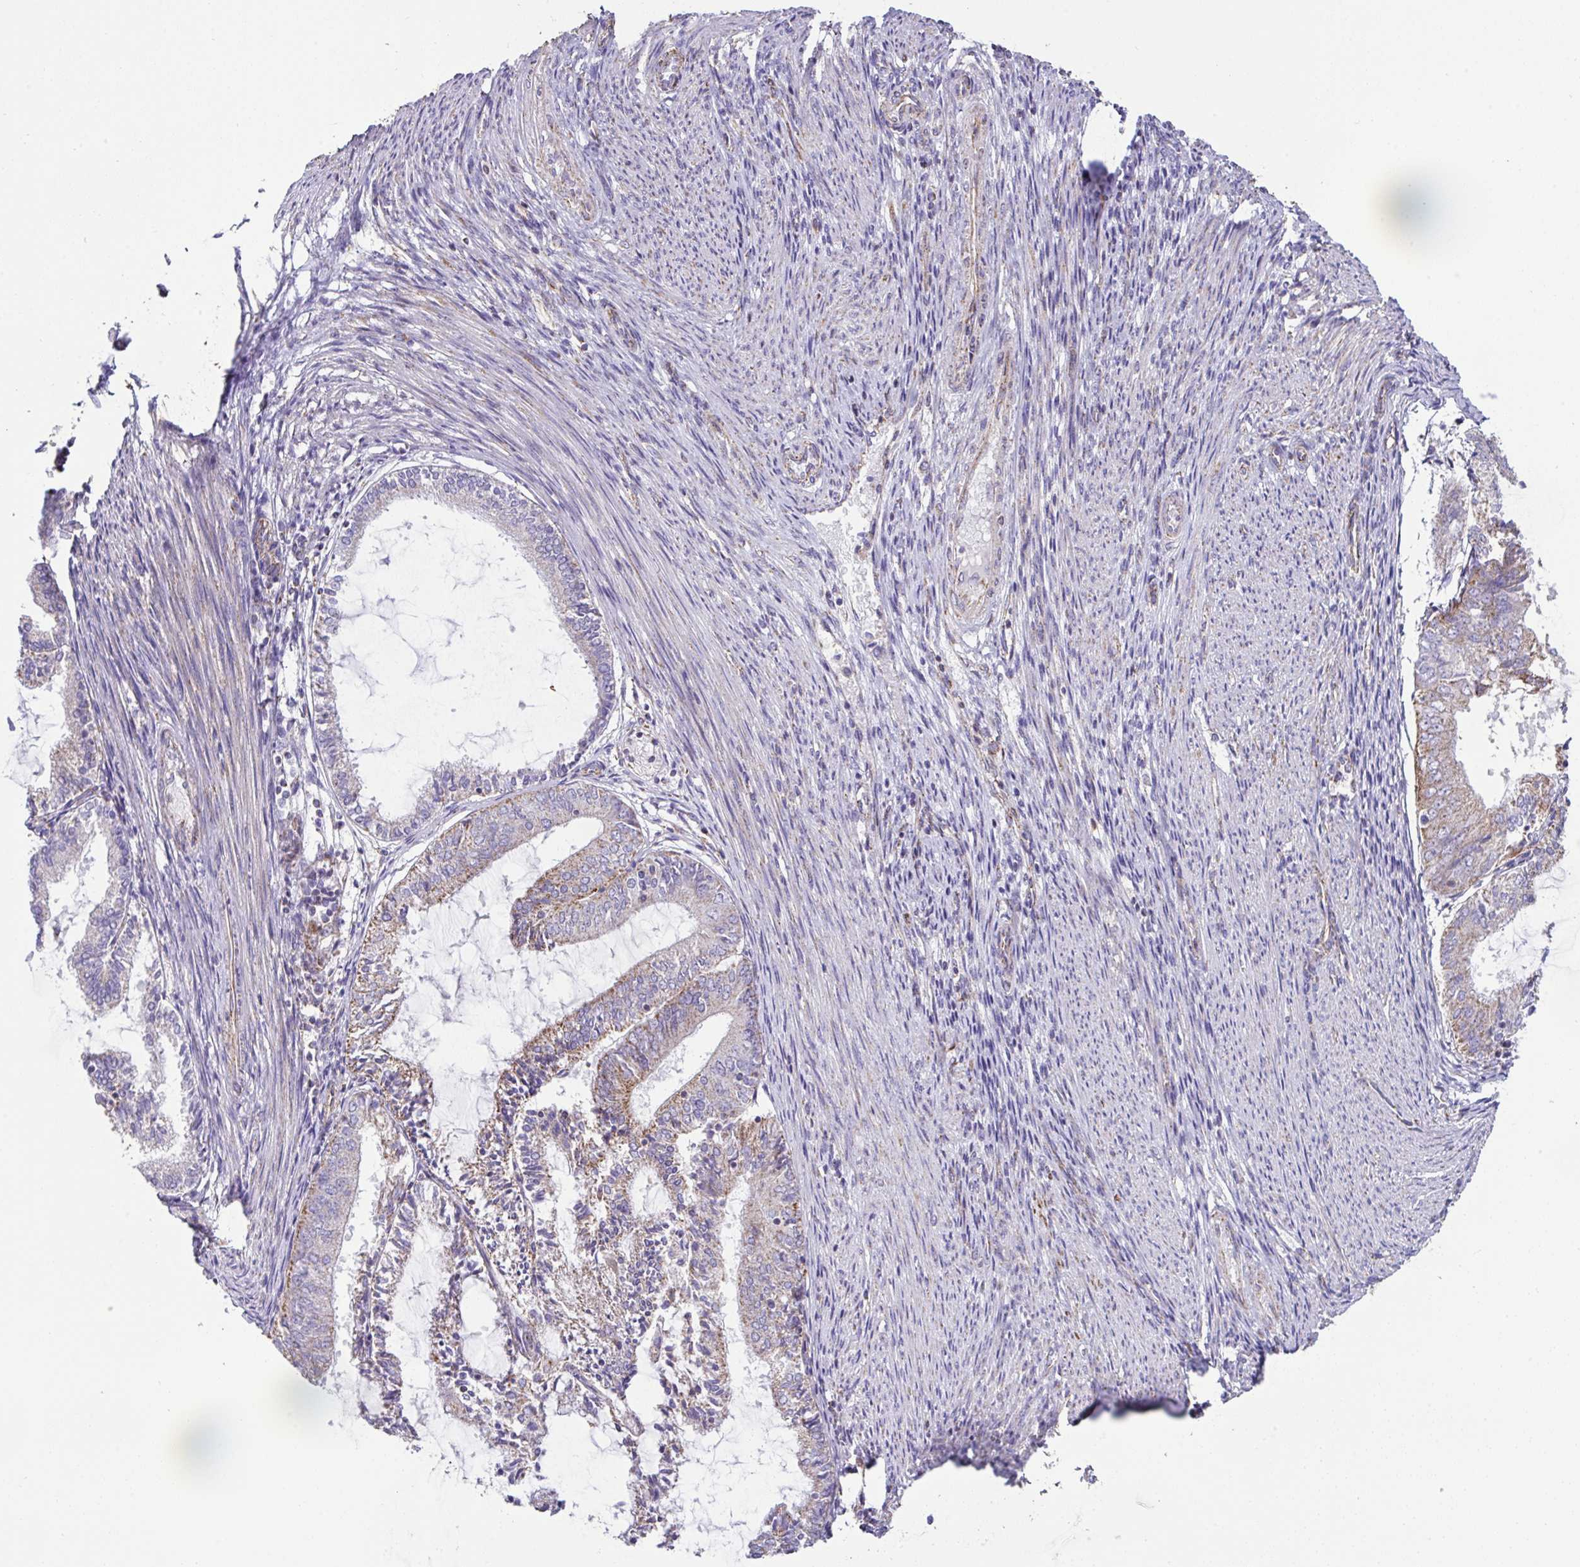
{"staining": {"intensity": "moderate", "quantity": "<25%", "location": "cytoplasmic/membranous"}, "tissue": "endometrial cancer", "cell_type": "Tumor cells", "image_type": "cancer", "snomed": [{"axis": "morphology", "description": "Adenocarcinoma, NOS"}, {"axis": "topography", "description": "Endometrium"}], "caption": "The immunohistochemical stain labels moderate cytoplasmic/membranous staining in tumor cells of endometrial adenocarcinoma tissue. The staining is performed using DAB brown chromogen to label protein expression. The nuclei are counter-stained blue using hematoxylin.", "gene": "DOK7", "patient": {"sex": "female", "age": 81}}